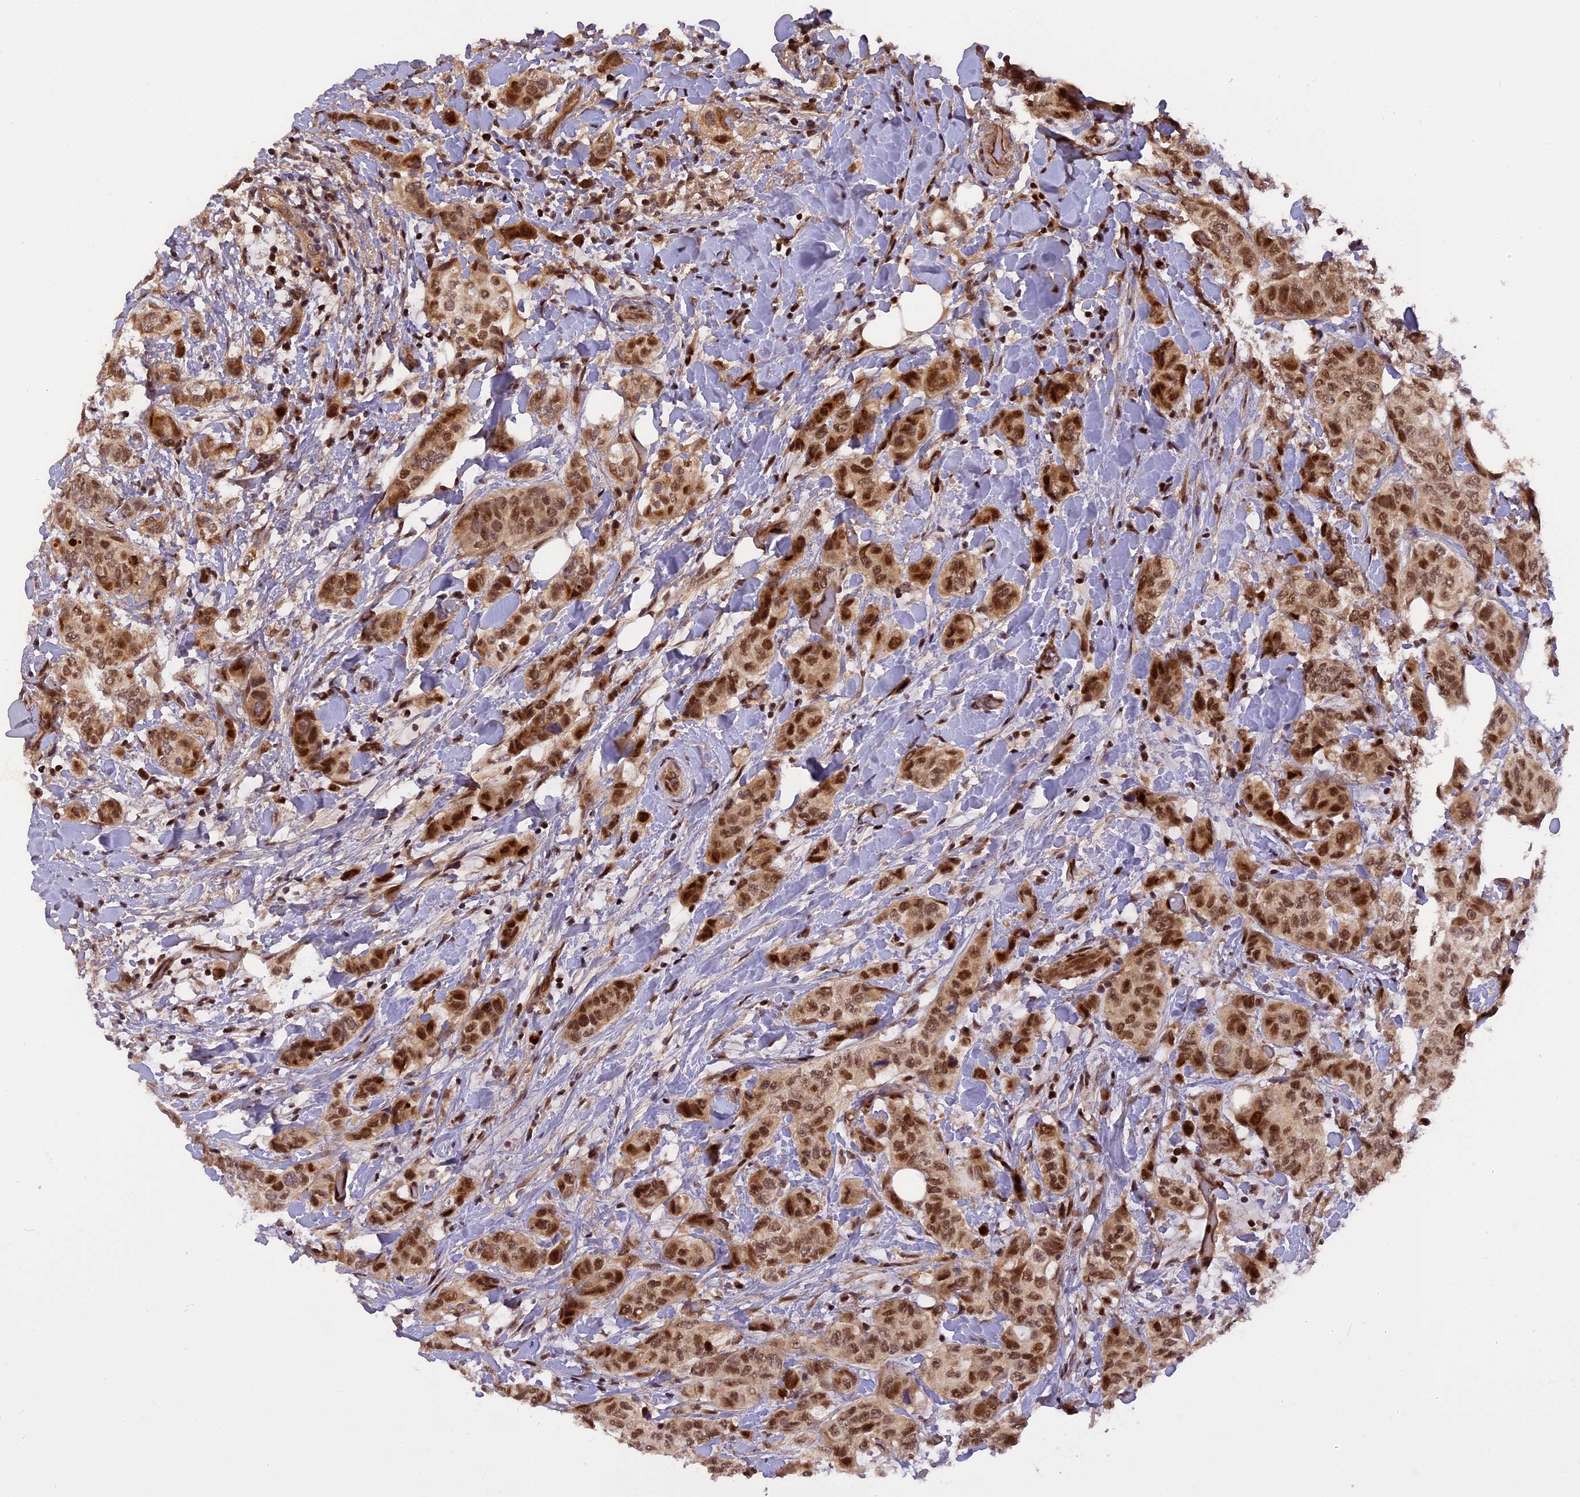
{"staining": {"intensity": "moderate", "quantity": ">75%", "location": "nuclear"}, "tissue": "breast cancer", "cell_type": "Tumor cells", "image_type": "cancer", "snomed": [{"axis": "morphology", "description": "Lobular carcinoma"}, {"axis": "topography", "description": "Breast"}], "caption": "Moderate nuclear staining is identified in about >75% of tumor cells in breast cancer.", "gene": "MICALL1", "patient": {"sex": "female", "age": 51}}